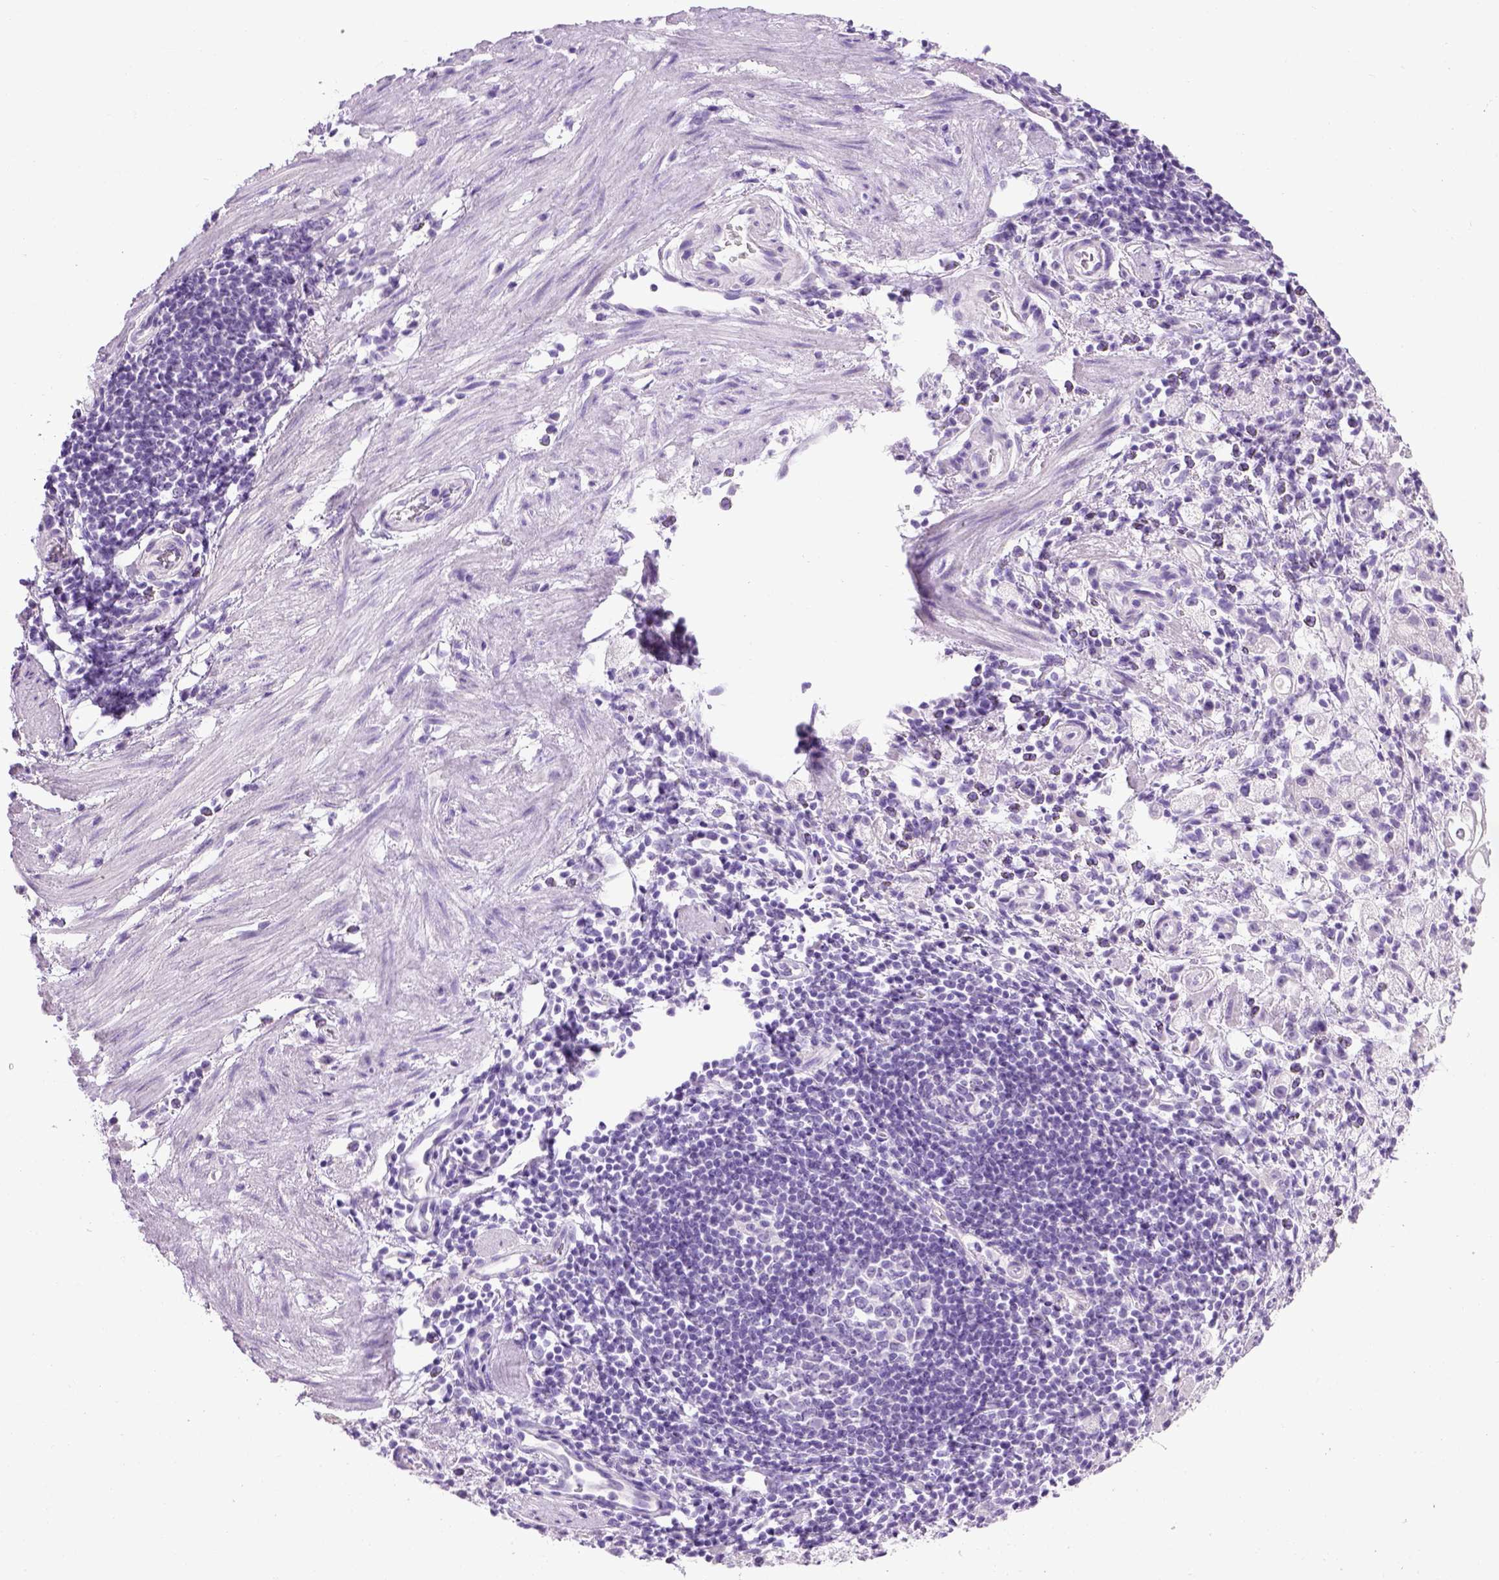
{"staining": {"intensity": "negative", "quantity": "none", "location": "none"}, "tissue": "stomach cancer", "cell_type": "Tumor cells", "image_type": "cancer", "snomed": [{"axis": "morphology", "description": "Adenocarcinoma, NOS"}, {"axis": "topography", "description": "Stomach"}], "caption": "Immunohistochemistry (IHC) of human stomach cancer (adenocarcinoma) demonstrates no positivity in tumor cells.", "gene": "CYP24A1", "patient": {"sex": "male", "age": 58}}